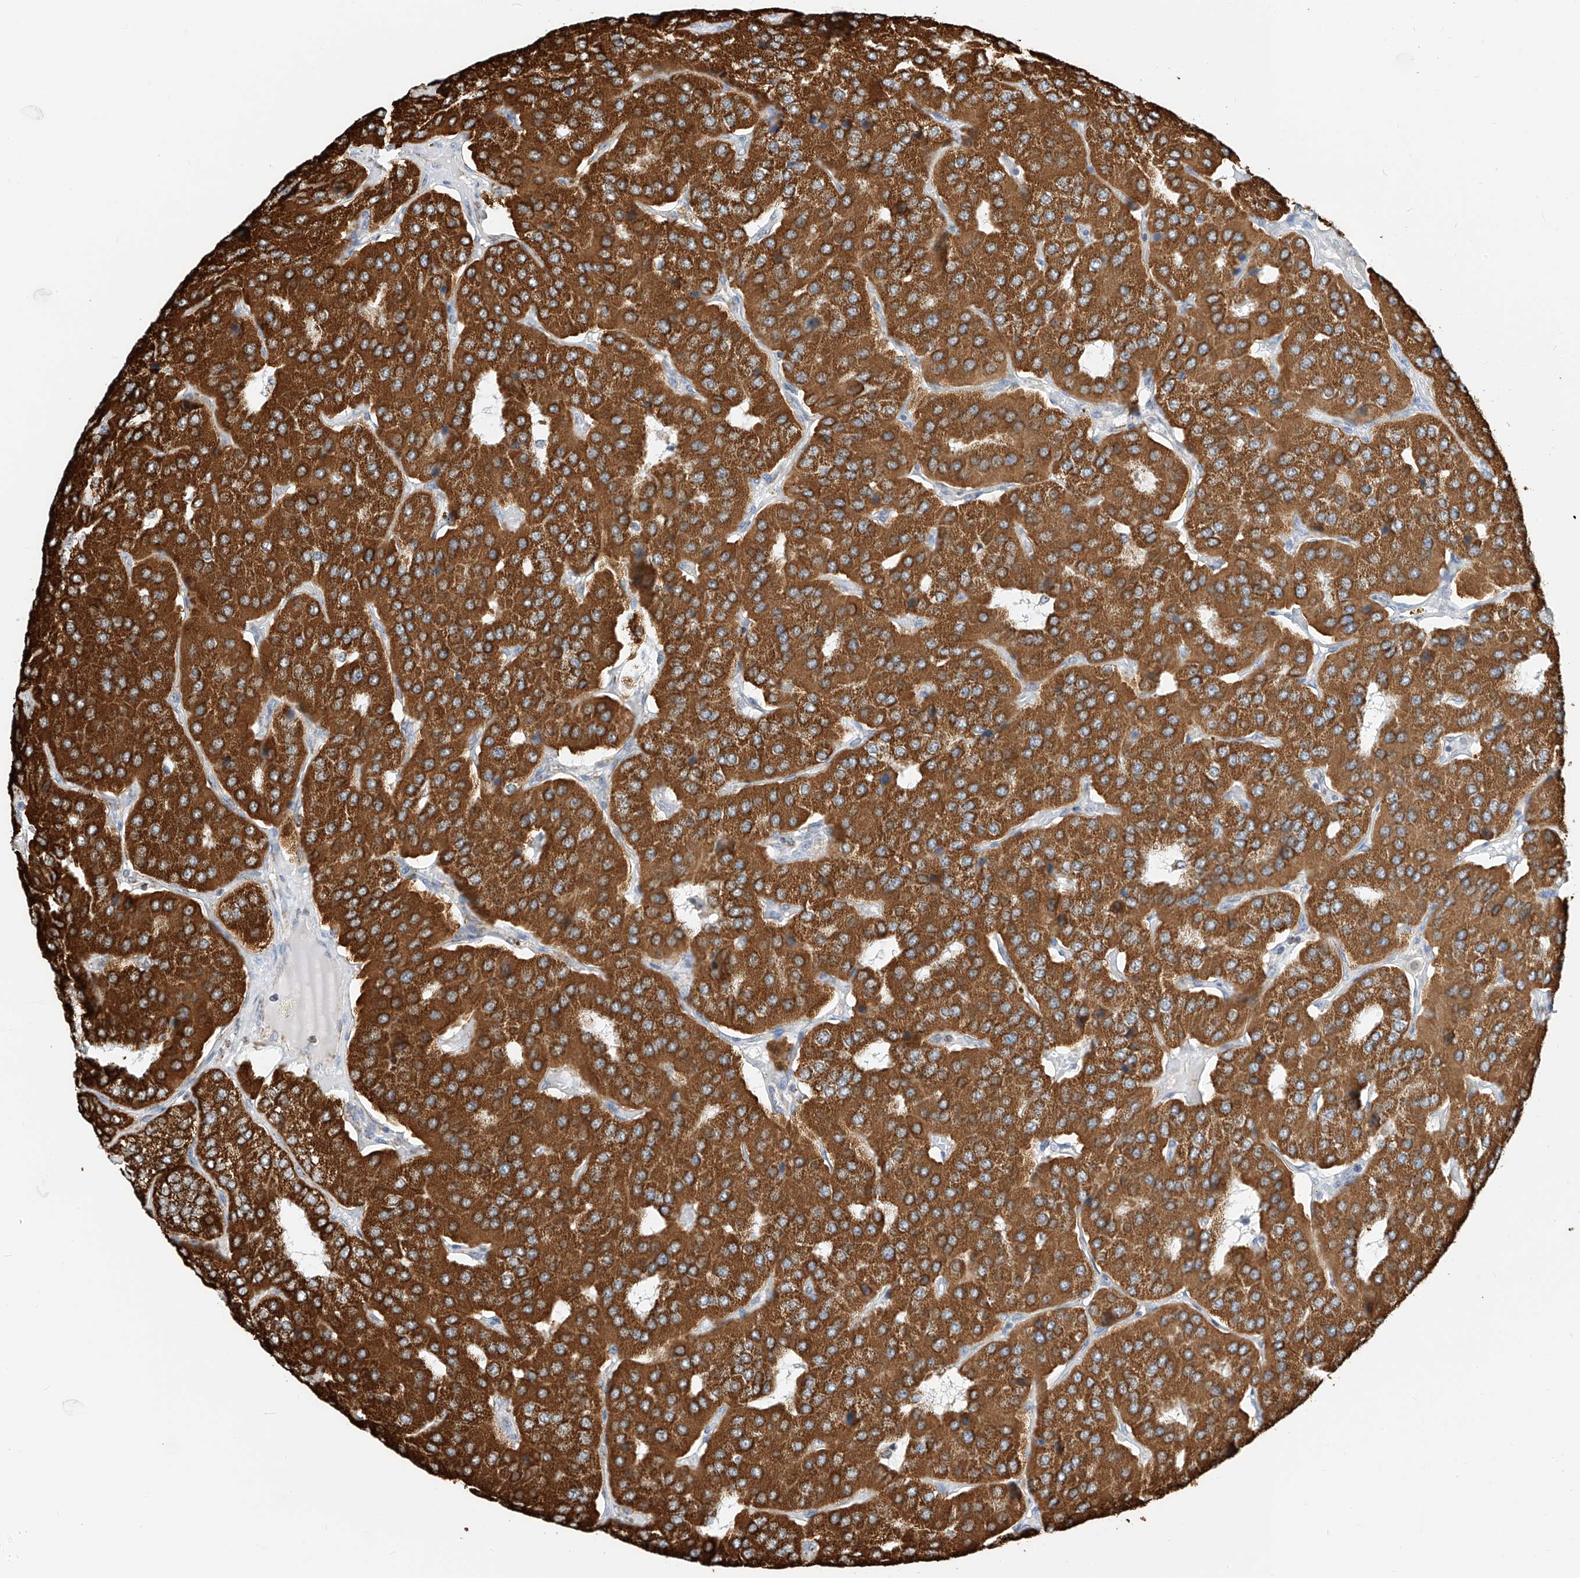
{"staining": {"intensity": "strong", "quantity": ">75%", "location": "cytoplasmic/membranous"}, "tissue": "parathyroid gland", "cell_type": "Glandular cells", "image_type": "normal", "snomed": [{"axis": "morphology", "description": "Normal tissue, NOS"}, {"axis": "morphology", "description": "Adenoma, NOS"}, {"axis": "topography", "description": "Parathyroid gland"}], "caption": "This micrograph demonstrates immunohistochemistry staining of normal human parathyroid gland, with high strong cytoplasmic/membranous positivity in approximately >75% of glandular cells.", "gene": "PPA2", "patient": {"sex": "female", "age": 86}}